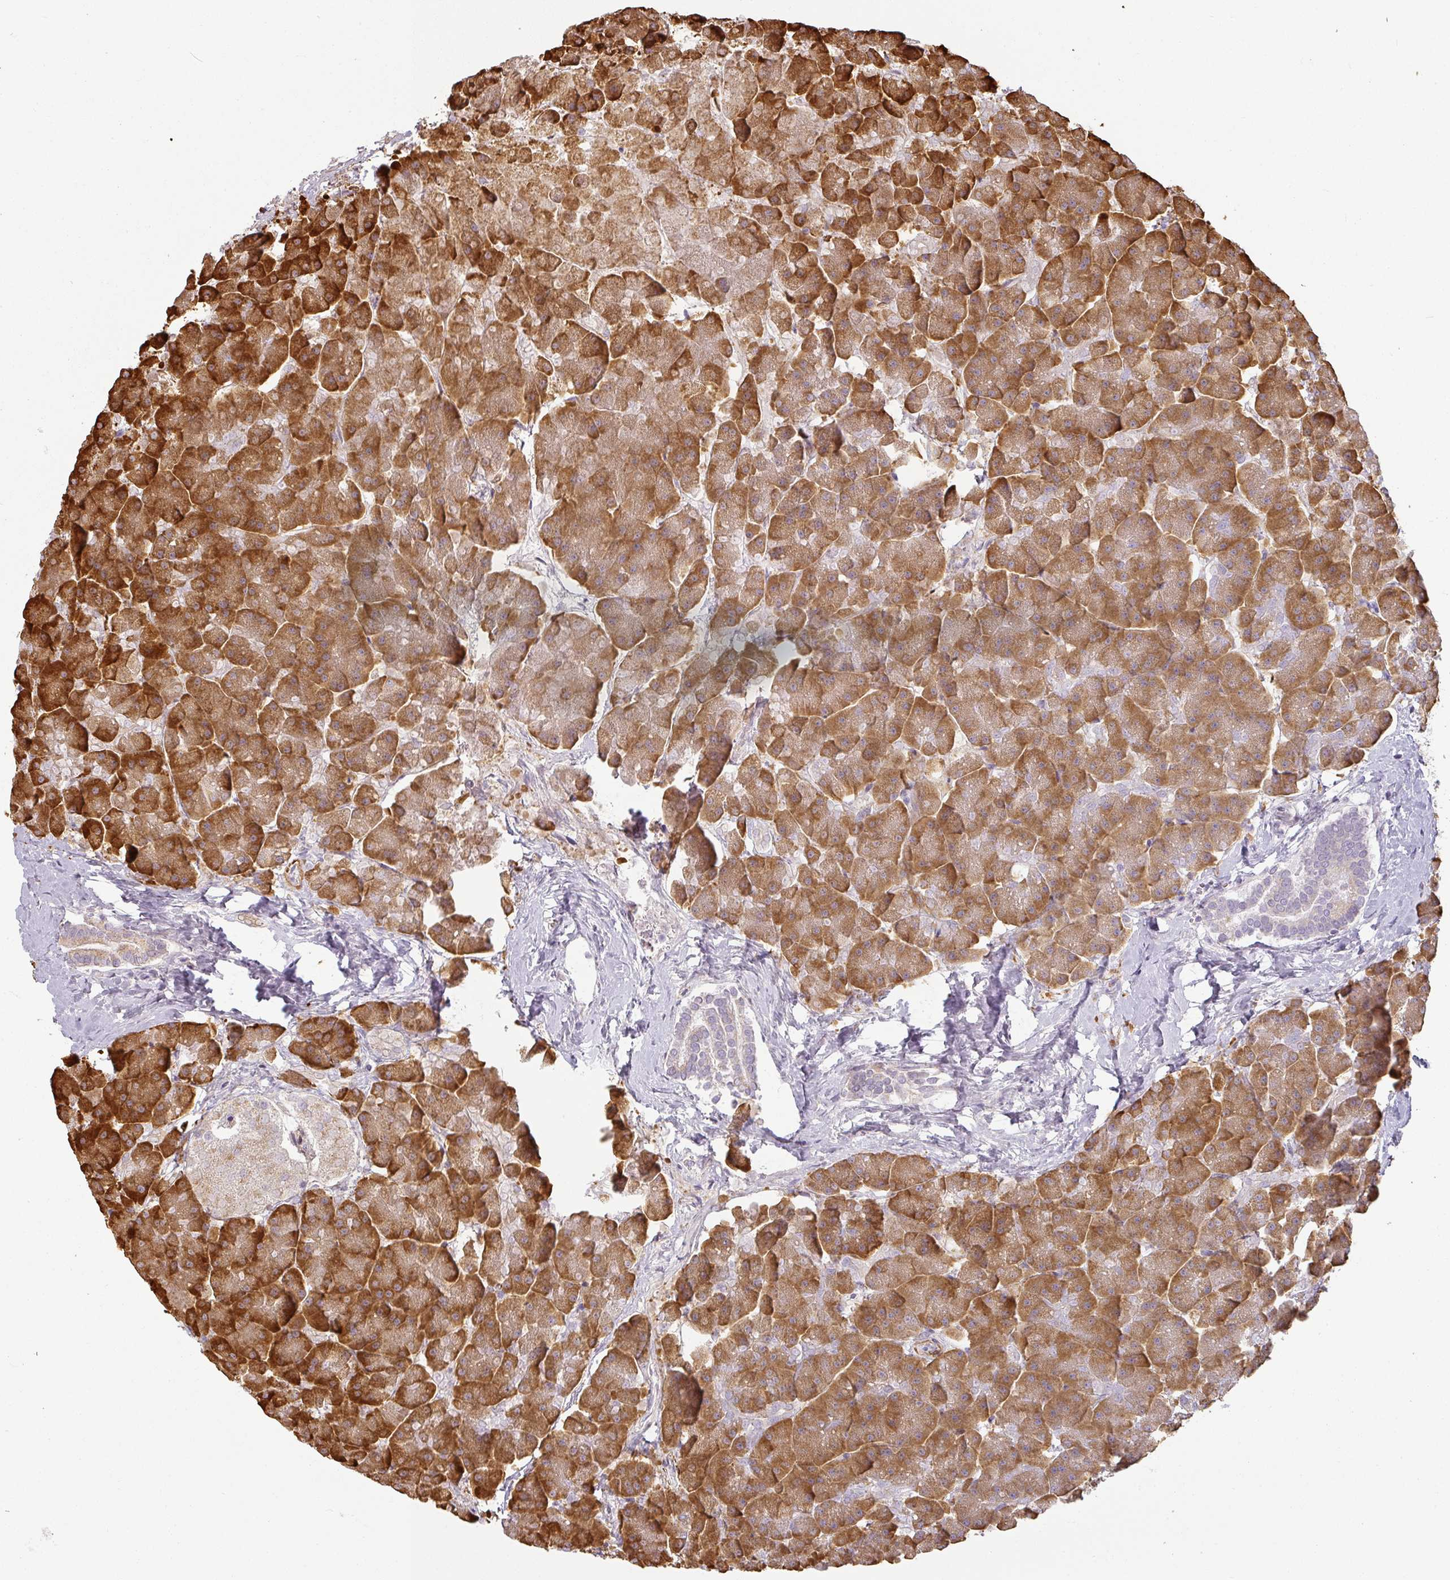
{"staining": {"intensity": "strong", "quantity": ">75%", "location": "cytoplasmic/membranous"}, "tissue": "pancreas", "cell_type": "Exocrine glandular cells", "image_type": "normal", "snomed": [{"axis": "morphology", "description": "Normal tissue, NOS"}, {"axis": "topography", "description": "Pancreas"}, {"axis": "topography", "description": "Peripheral nerve tissue"}], "caption": "Protein staining of benign pancreas demonstrates strong cytoplasmic/membranous staining in about >75% of exocrine glandular cells. (DAB (3,3'-diaminobenzidine) = brown stain, brightfield microscopy at high magnification).", "gene": "CCDC144A", "patient": {"sex": "male", "age": 54}}